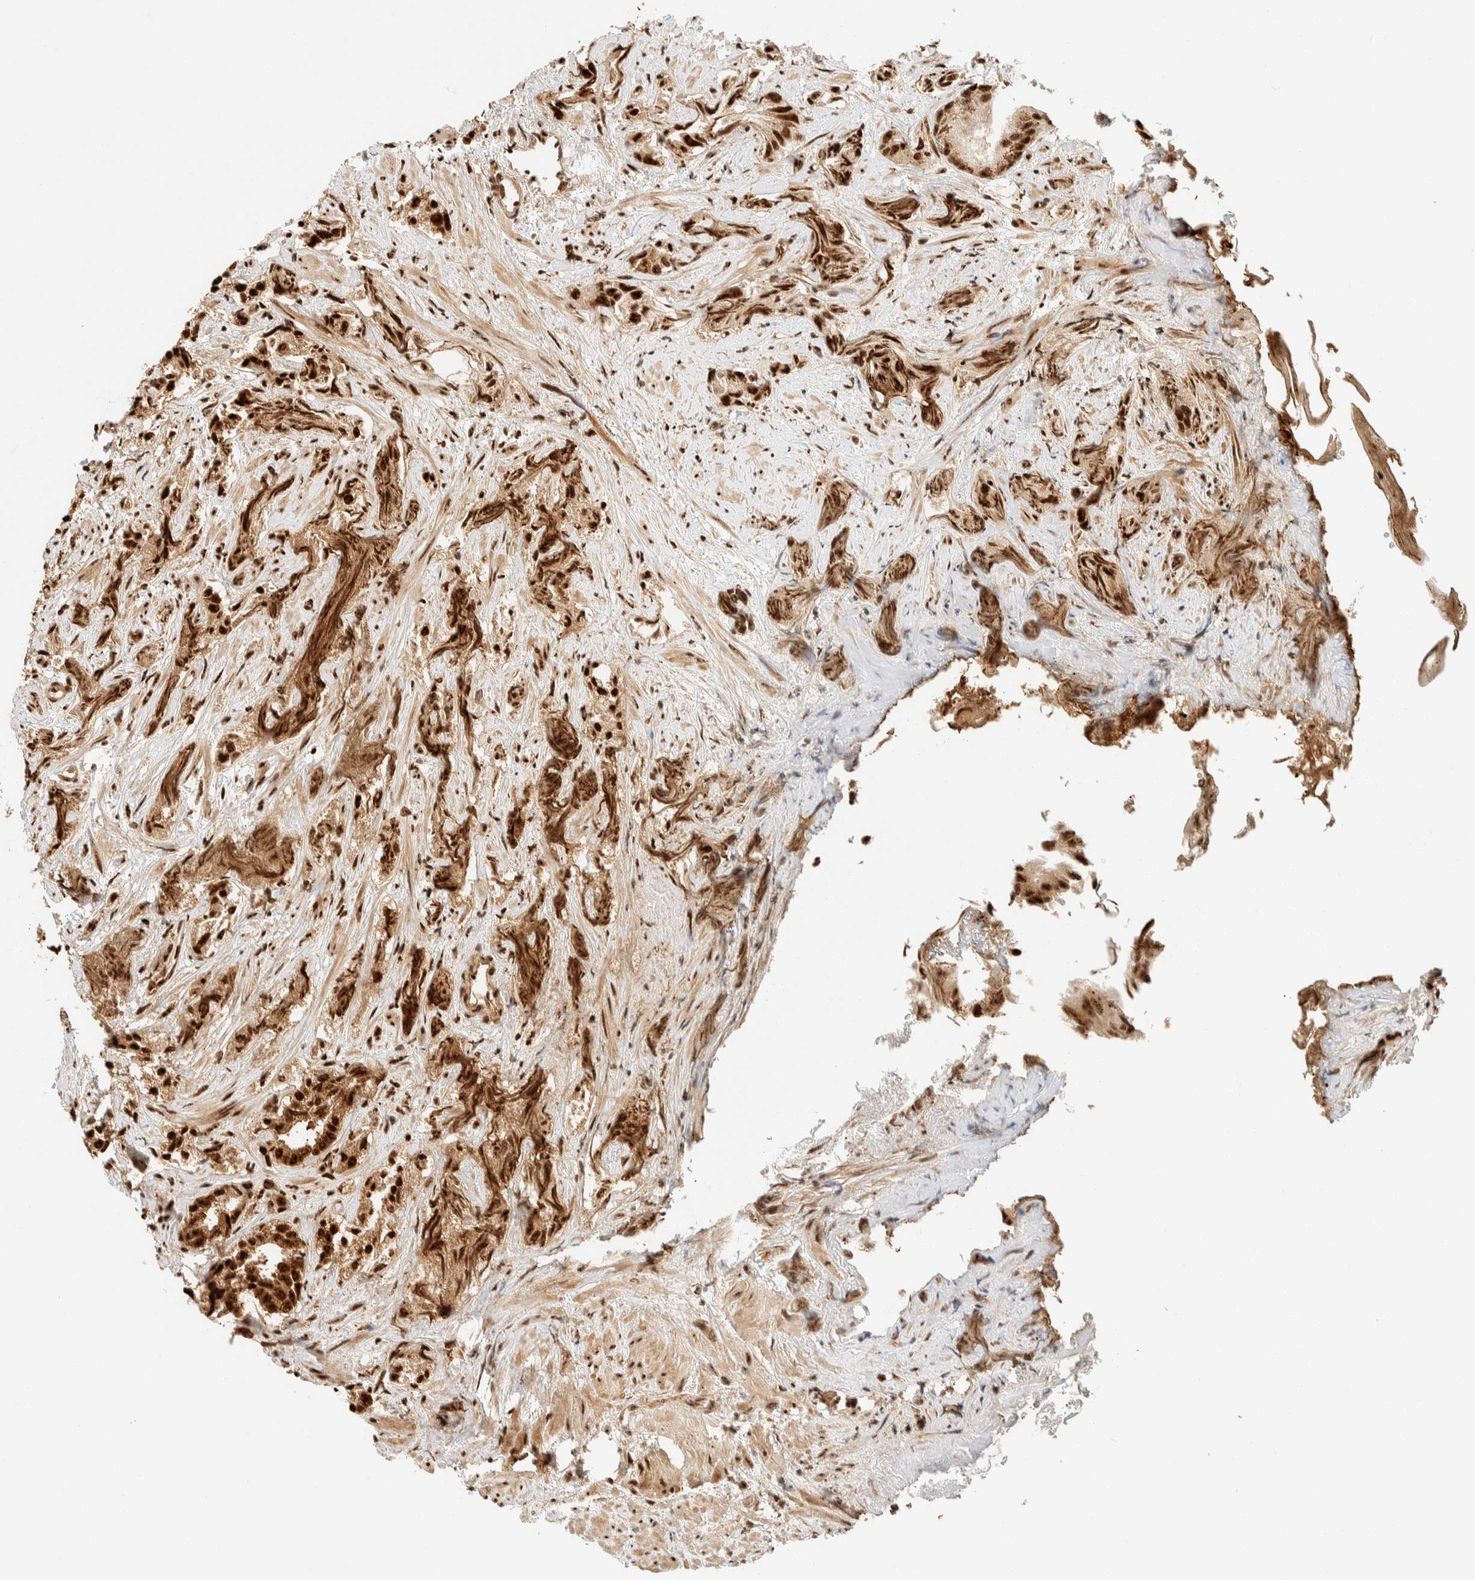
{"staining": {"intensity": "strong", "quantity": ">75%", "location": "nuclear"}, "tissue": "prostate cancer", "cell_type": "Tumor cells", "image_type": "cancer", "snomed": [{"axis": "morphology", "description": "Adenocarcinoma, Low grade"}, {"axis": "topography", "description": "Prostate"}], "caption": "A high-resolution photomicrograph shows immunohistochemistry staining of prostate cancer (low-grade adenocarcinoma), which shows strong nuclear expression in approximately >75% of tumor cells. (brown staining indicates protein expression, while blue staining denotes nuclei).", "gene": "SIK1", "patient": {"sex": "male", "age": 89}}